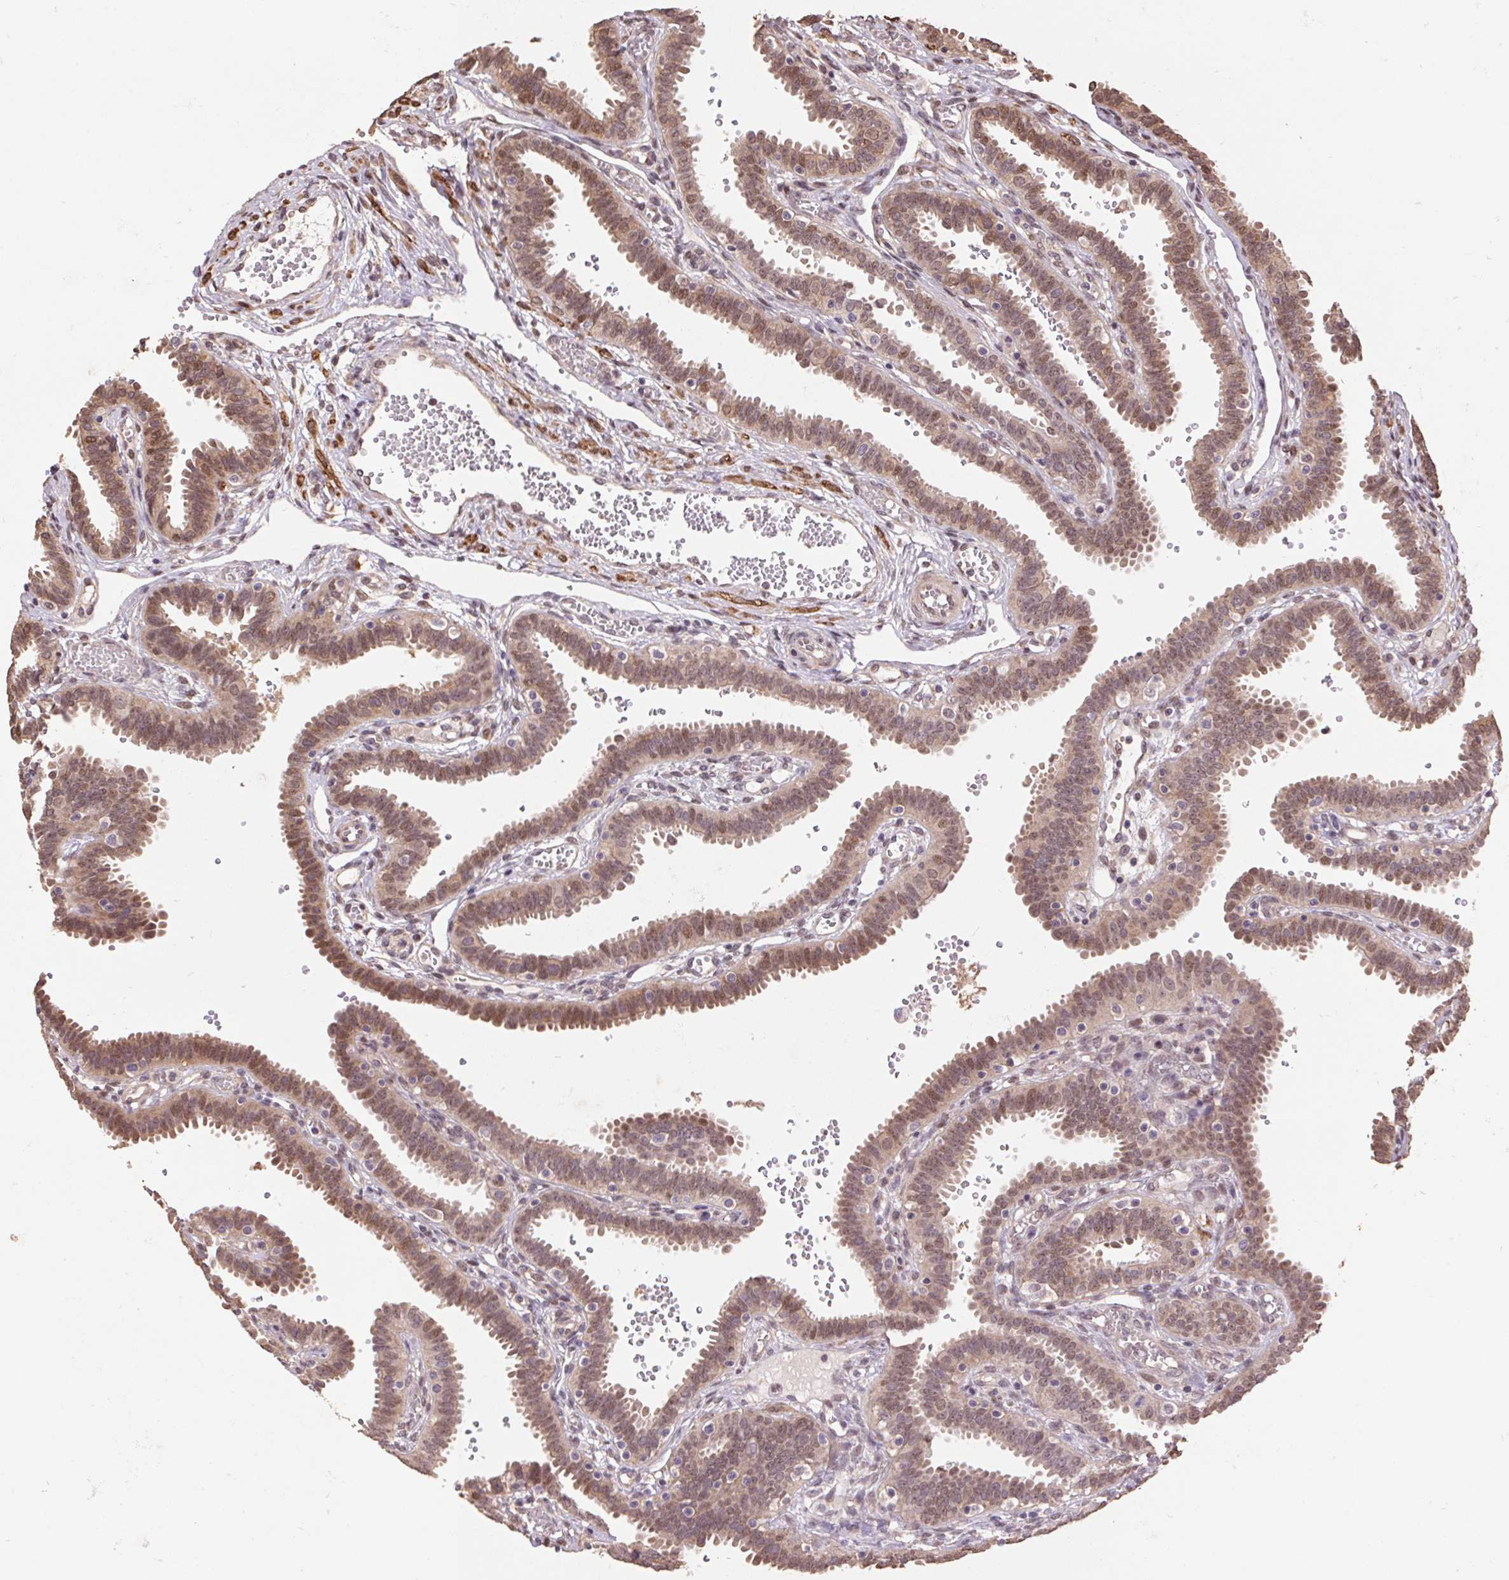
{"staining": {"intensity": "weak", "quantity": ">75%", "location": "cytoplasmic/membranous,nuclear"}, "tissue": "fallopian tube", "cell_type": "Glandular cells", "image_type": "normal", "snomed": [{"axis": "morphology", "description": "Normal tissue, NOS"}, {"axis": "topography", "description": "Fallopian tube"}], "caption": "A micrograph of fallopian tube stained for a protein reveals weak cytoplasmic/membranous,nuclear brown staining in glandular cells.", "gene": "CUTA", "patient": {"sex": "female", "age": 37}}